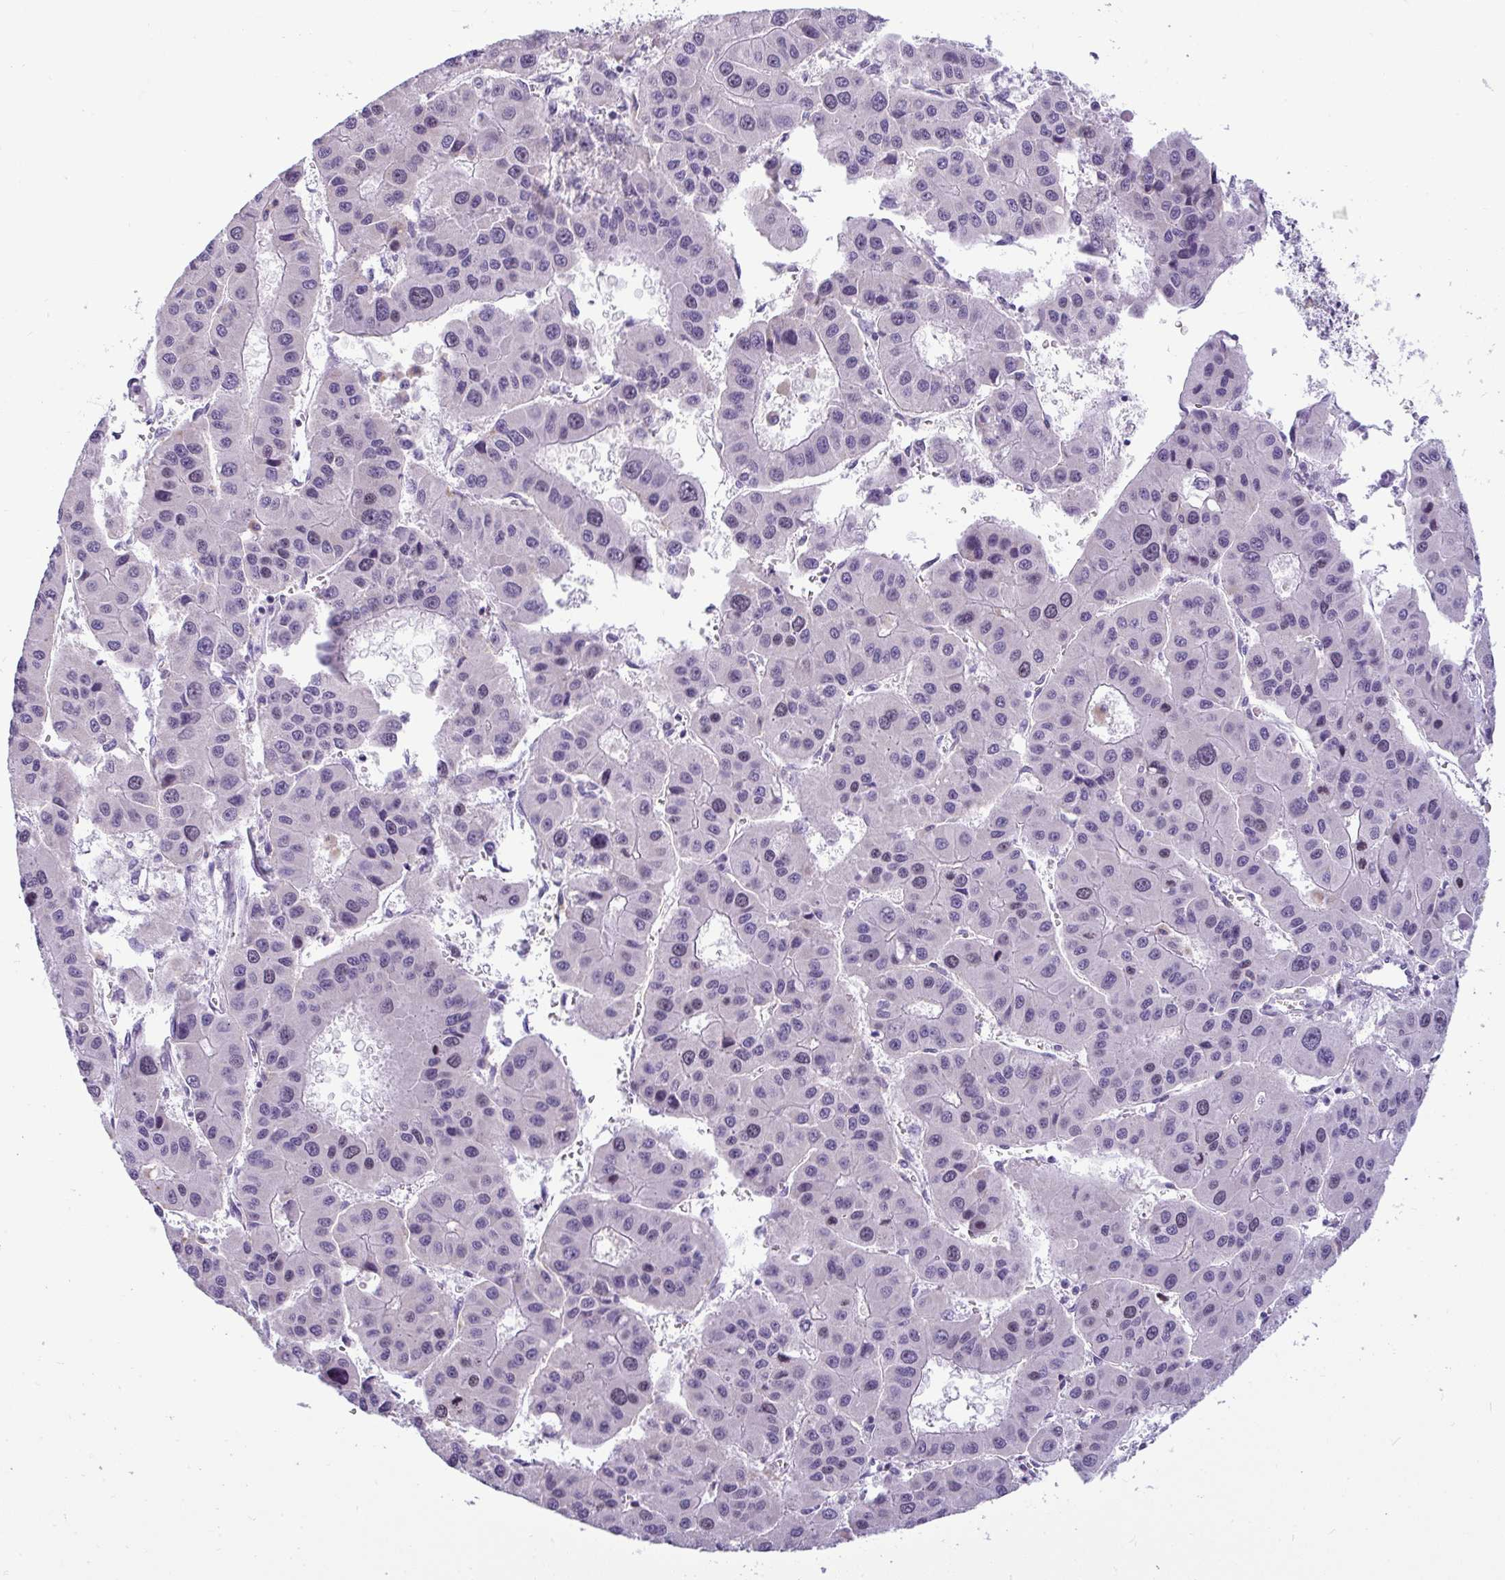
{"staining": {"intensity": "negative", "quantity": "none", "location": "none"}, "tissue": "liver cancer", "cell_type": "Tumor cells", "image_type": "cancer", "snomed": [{"axis": "morphology", "description": "Carcinoma, Hepatocellular, NOS"}, {"axis": "topography", "description": "Liver"}], "caption": "High power microscopy histopathology image of an immunohistochemistry histopathology image of liver cancer, revealing no significant staining in tumor cells.", "gene": "SUZ12", "patient": {"sex": "male", "age": 73}}